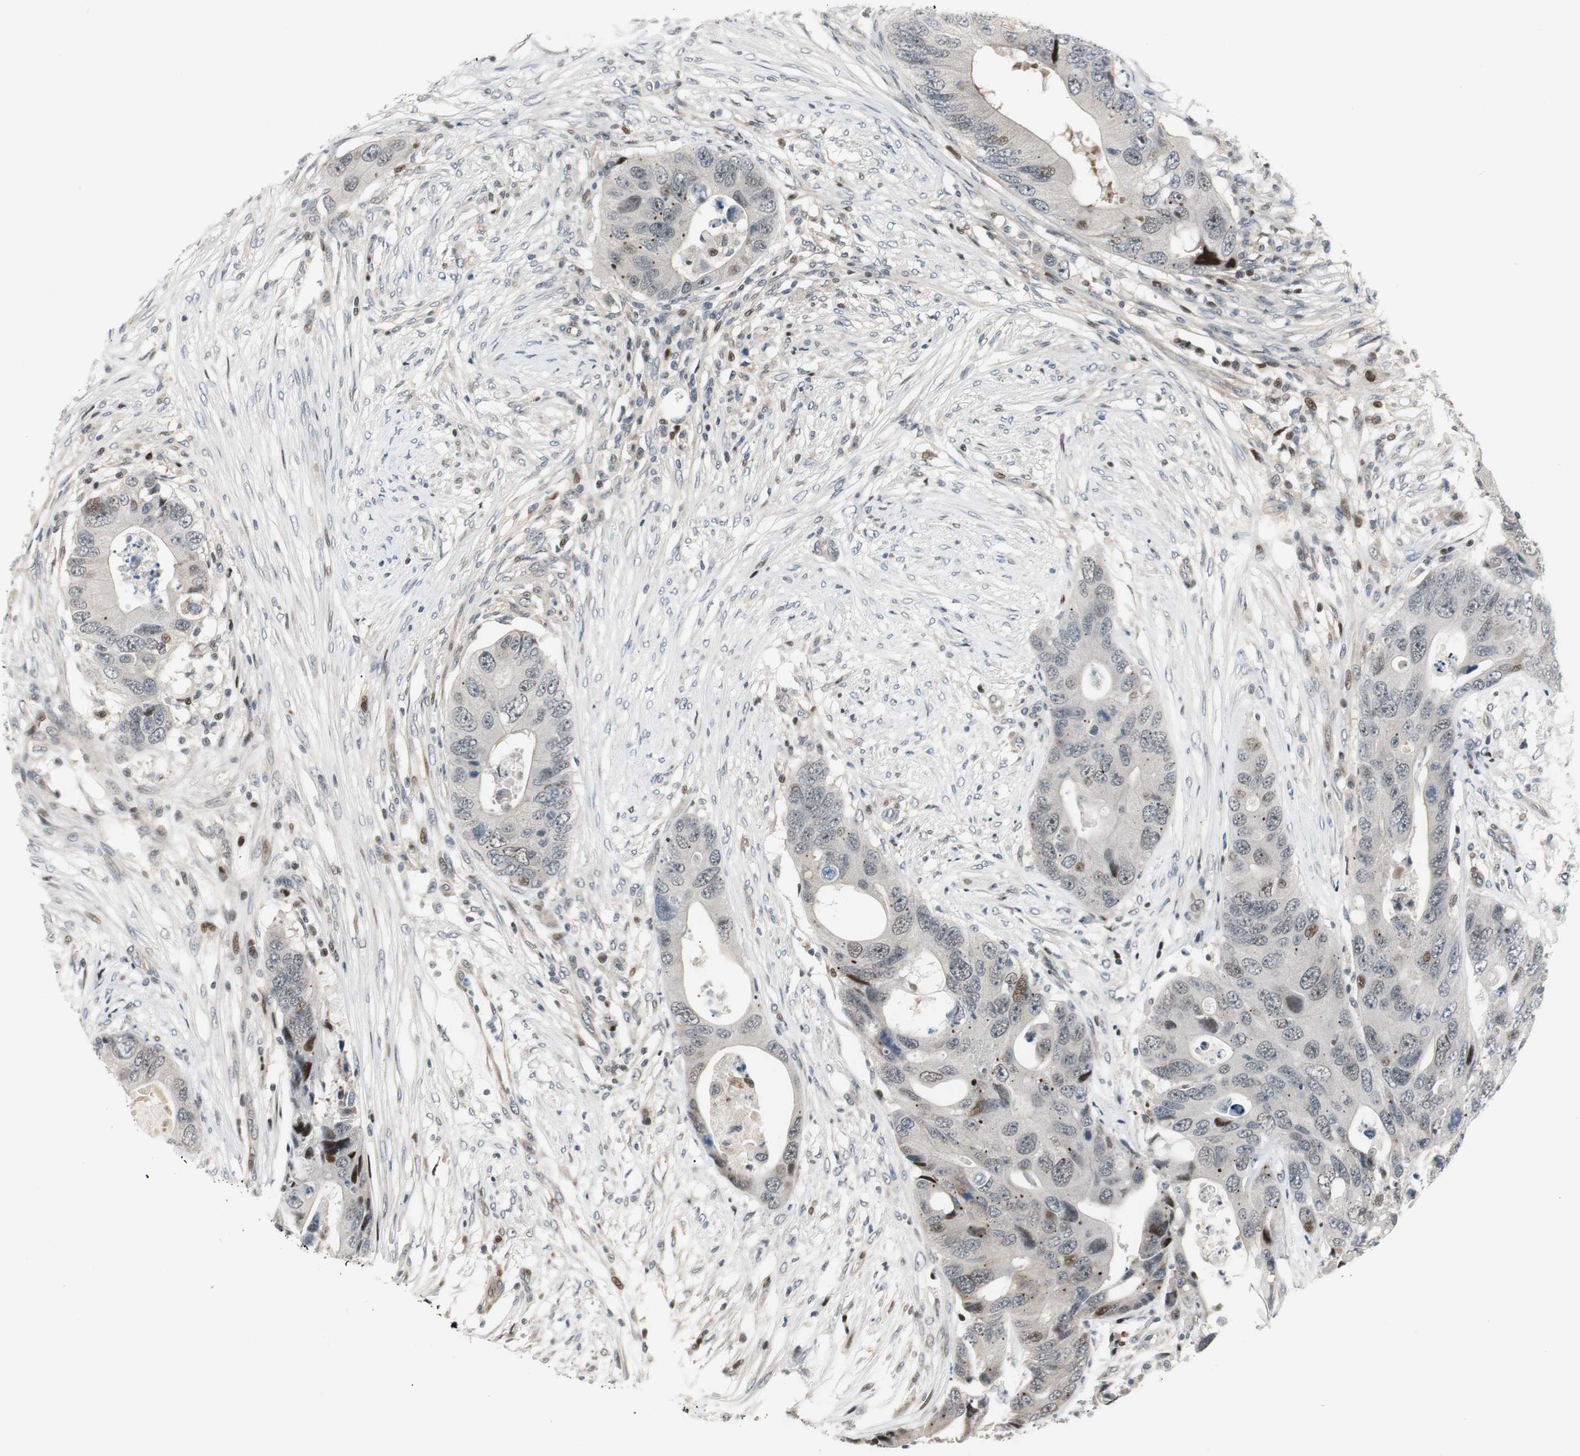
{"staining": {"intensity": "moderate", "quantity": "<25%", "location": "nuclear"}, "tissue": "colorectal cancer", "cell_type": "Tumor cells", "image_type": "cancer", "snomed": [{"axis": "morphology", "description": "Adenocarcinoma, NOS"}, {"axis": "topography", "description": "Colon"}], "caption": "This histopathology image shows adenocarcinoma (colorectal) stained with IHC to label a protein in brown. The nuclear of tumor cells show moderate positivity for the protein. Nuclei are counter-stained blue.", "gene": "RAD1", "patient": {"sex": "male", "age": 71}}